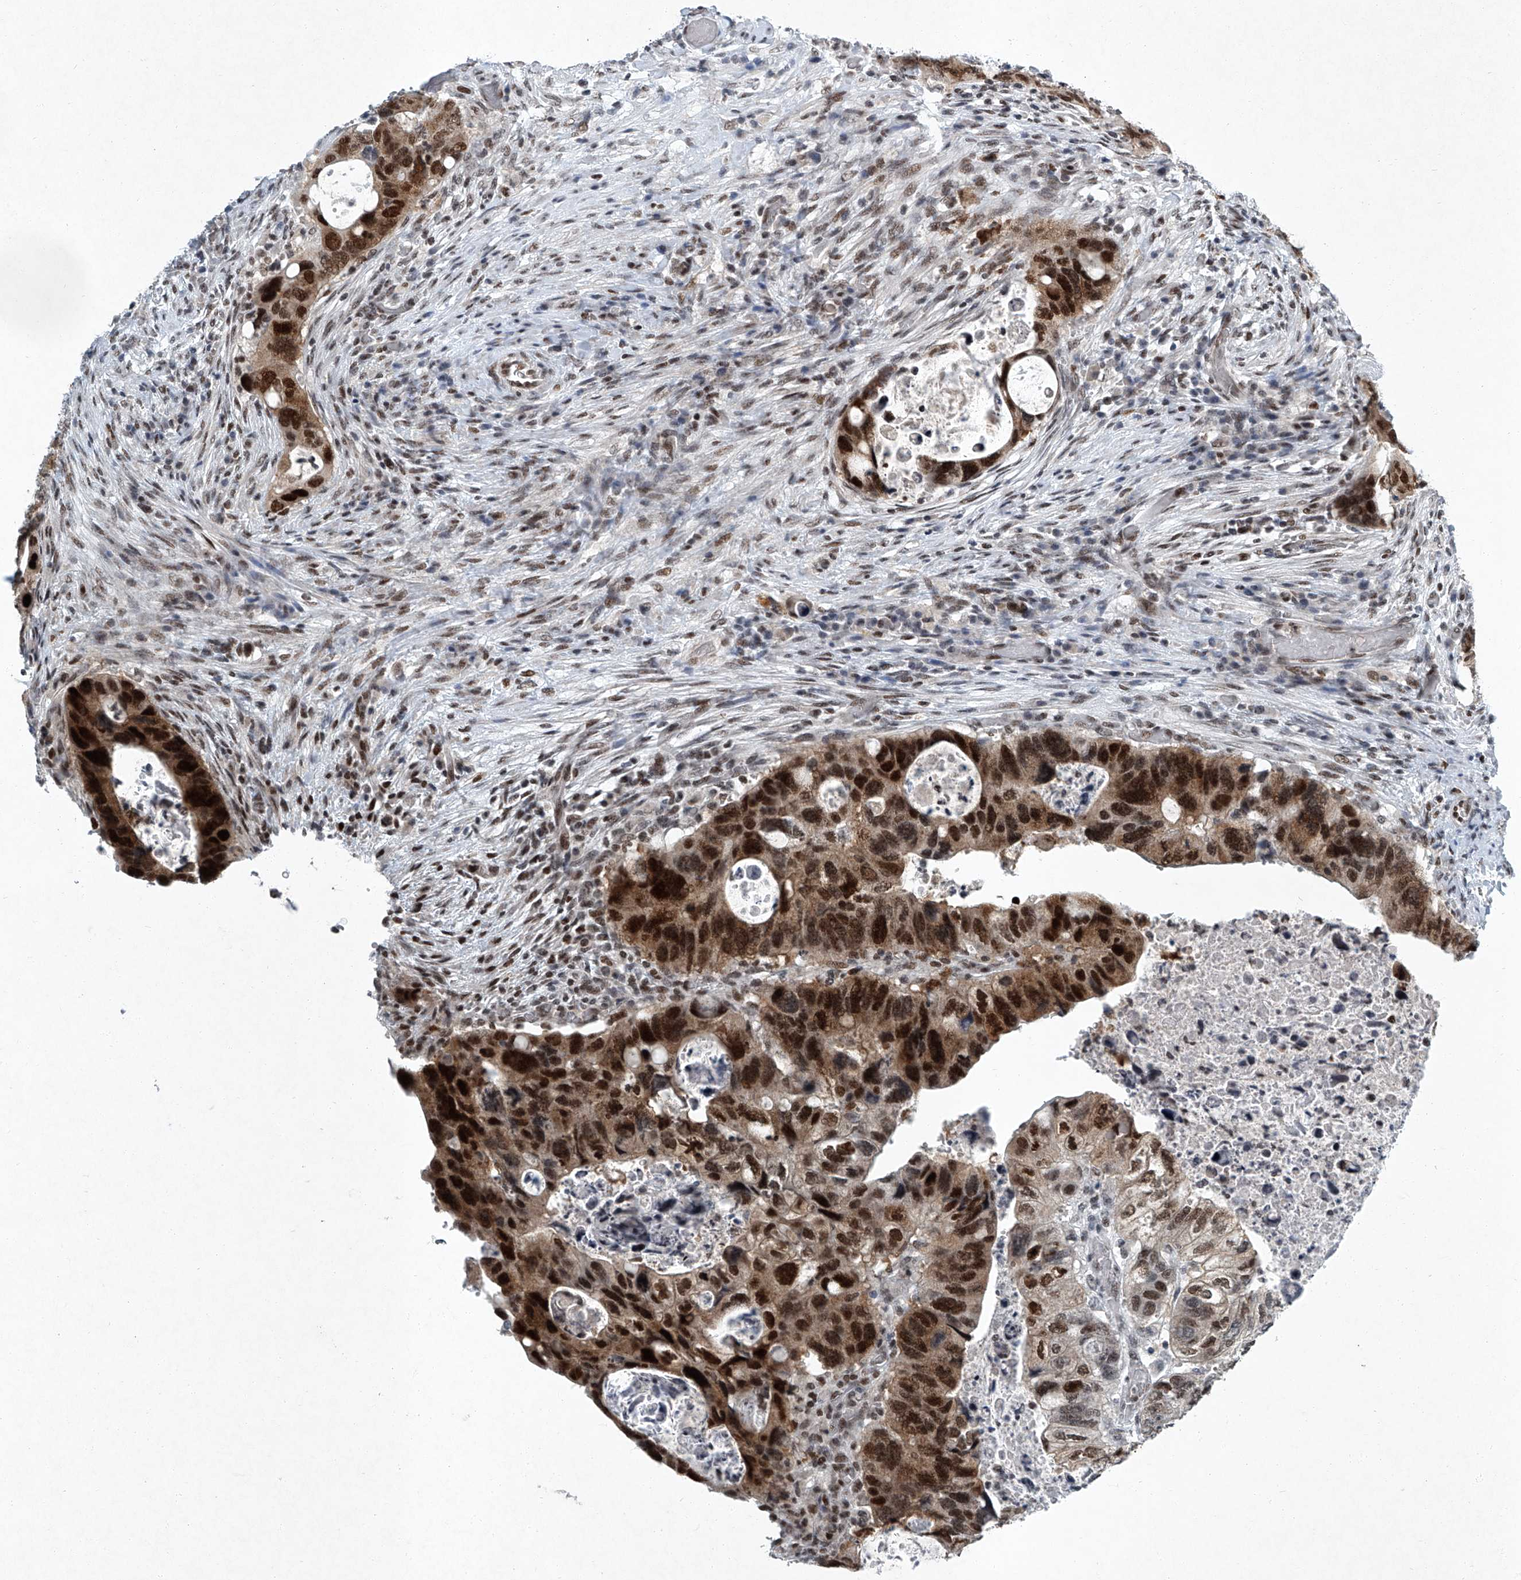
{"staining": {"intensity": "strong", "quantity": ">75%", "location": "nuclear"}, "tissue": "colorectal cancer", "cell_type": "Tumor cells", "image_type": "cancer", "snomed": [{"axis": "morphology", "description": "Adenocarcinoma, NOS"}, {"axis": "topography", "description": "Rectum"}], "caption": "IHC of colorectal adenocarcinoma reveals high levels of strong nuclear staining in about >75% of tumor cells. The protein of interest is shown in brown color, while the nuclei are stained blue.", "gene": "TFDP1", "patient": {"sex": "male", "age": 59}}